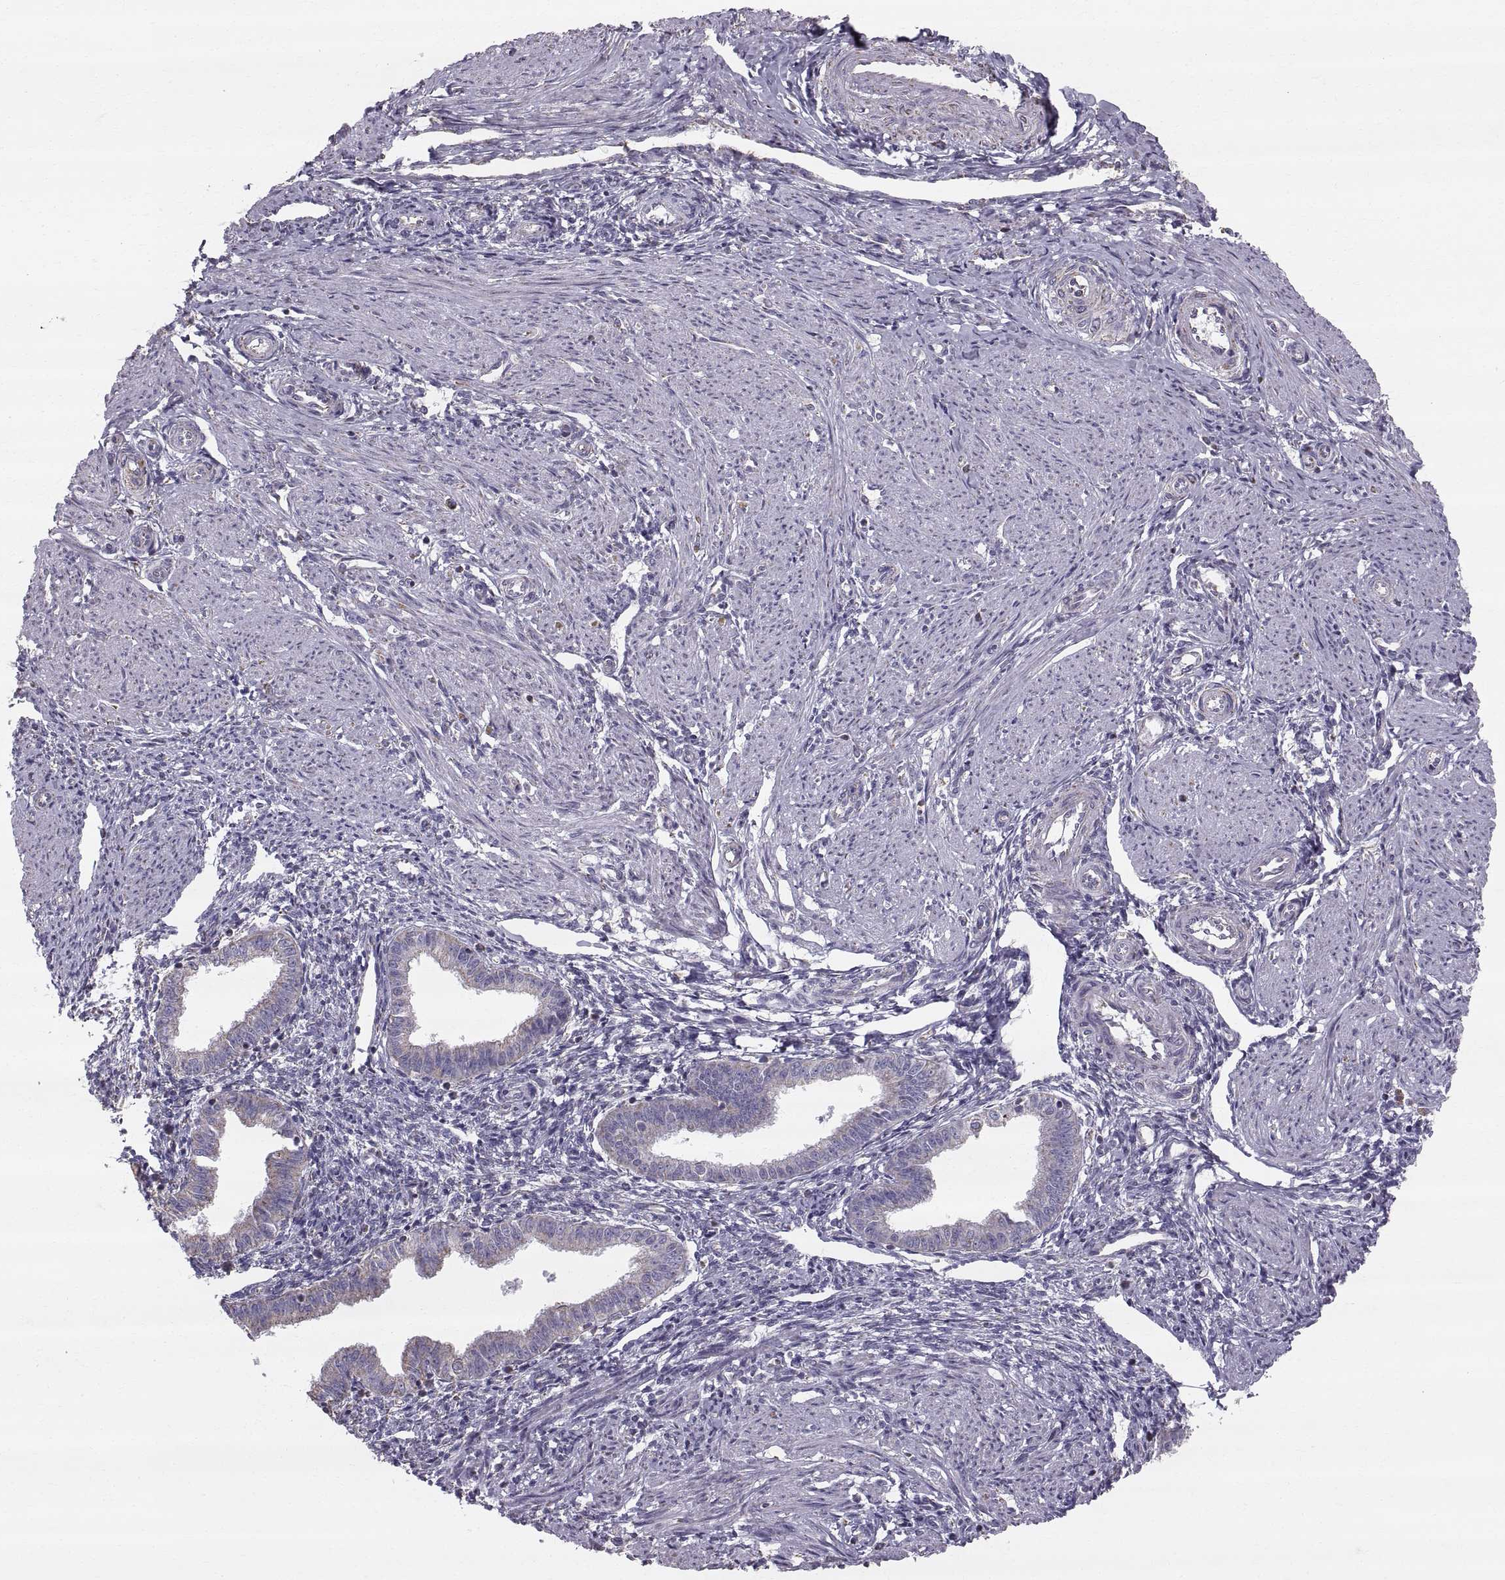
{"staining": {"intensity": "negative", "quantity": "none", "location": "none"}, "tissue": "endometrium", "cell_type": "Cells in endometrial stroma", "image_type": "normal", "snomed": [{"axis": "morphology", "description": "Normal tissue, NOS"}, {"axis": "topography", "description": "Endometrium"}], "caption": "Immunohistochemistry image of normal endometrium: human endometrium stained with DAB reveals no significant protein expression in cells in endometrial stroma.", "gene": "STMND1", "patient": {"sex": "female", "age": 37}}